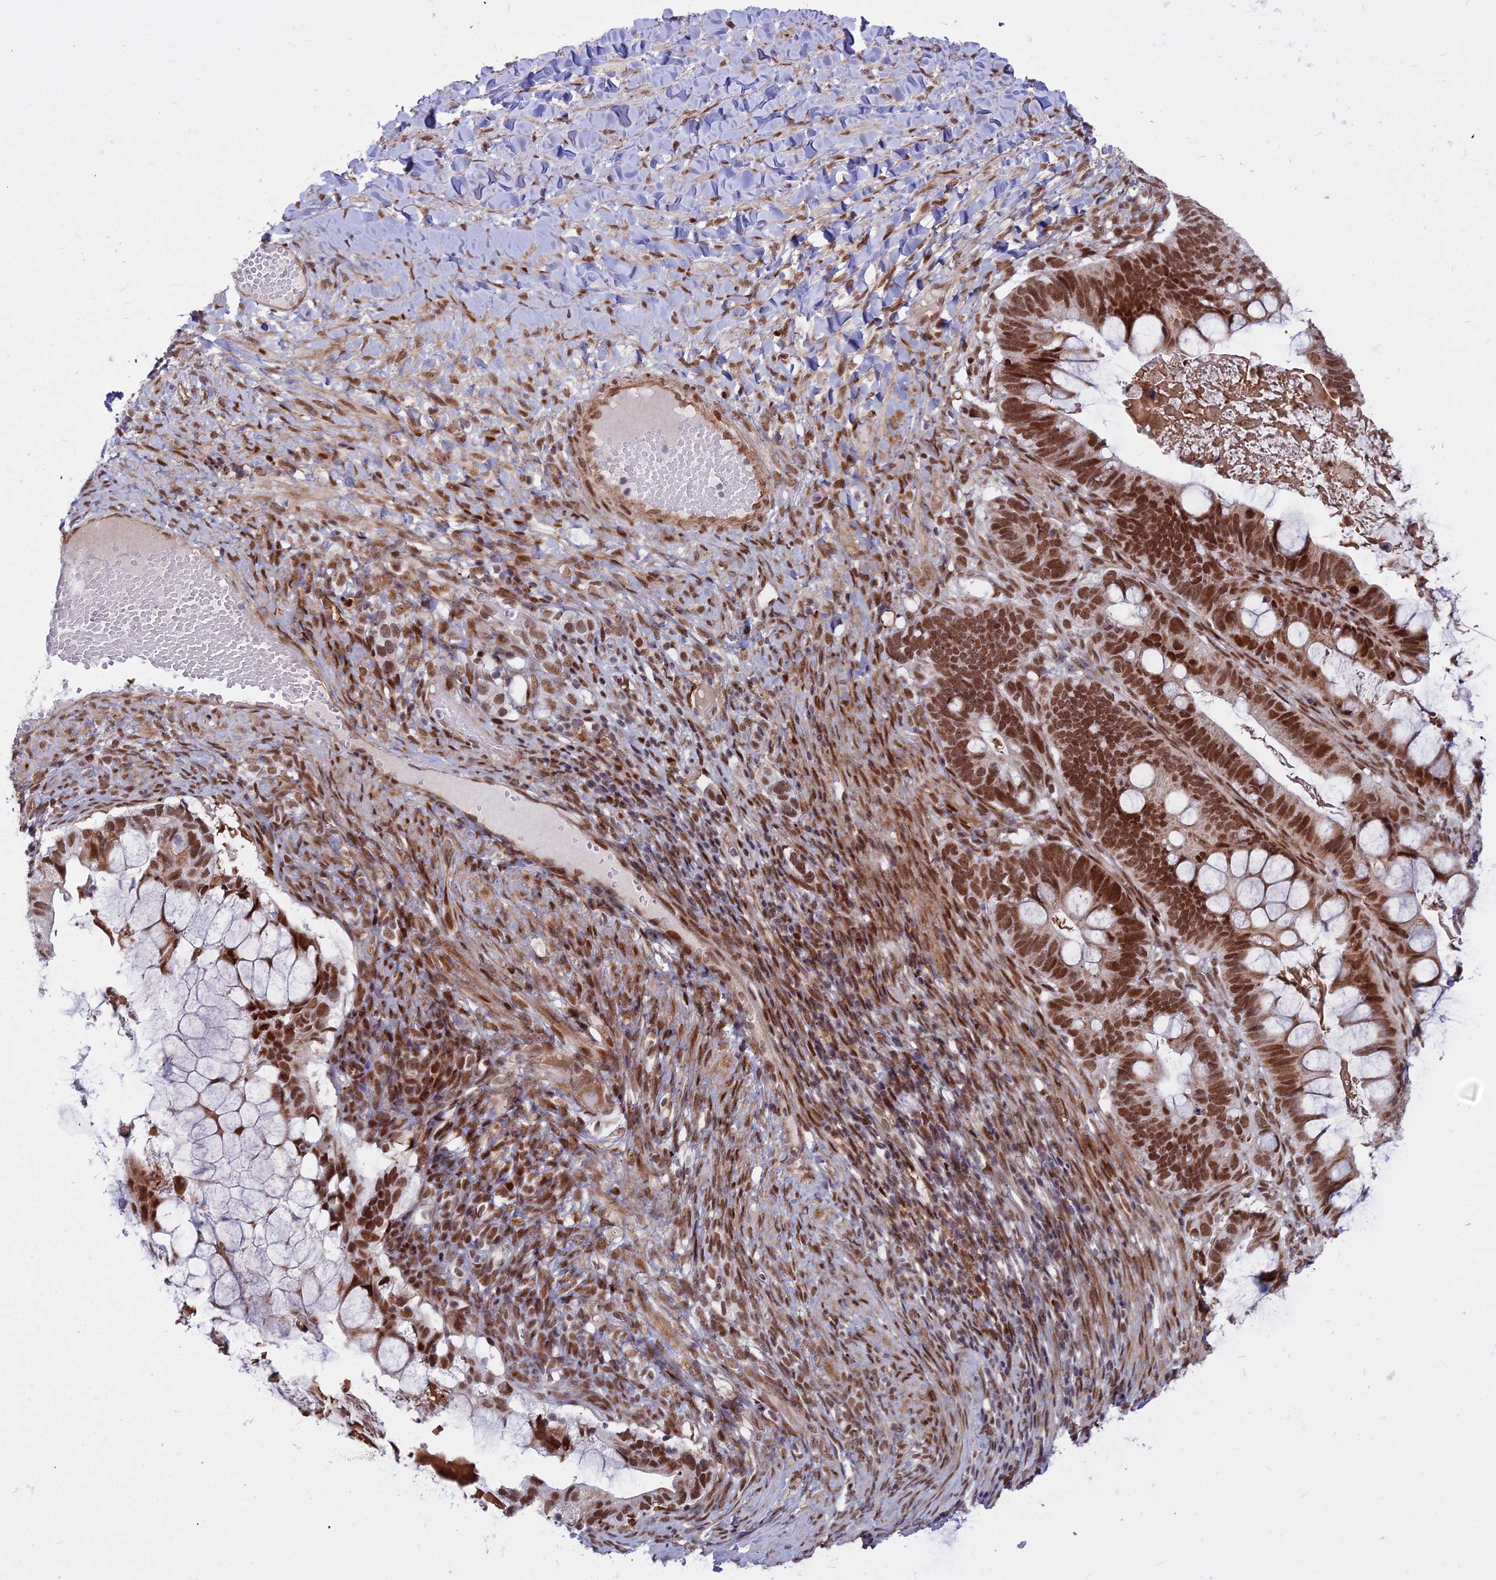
{"staining": {"intensity": "strong", "quantity": ">75%", "location": "nuclear"}, "tissue": "ovarian cancer", "cell_type": "Tumor cells", "image_type": "cancer", "snomed": [{"axis": "morphology", "description": "Cystadenocarcinoma, mucinous, NOS"}, {"axis": "topography", "description": "Ovary"}], "caption": "Ovarian cancer (mucinous cystadenocarcinoma) stained for a protein shows strong nuclear positivity in tumor cells.", "gene": "ALG10", "patient": {"sex": "female", "age": 61}}